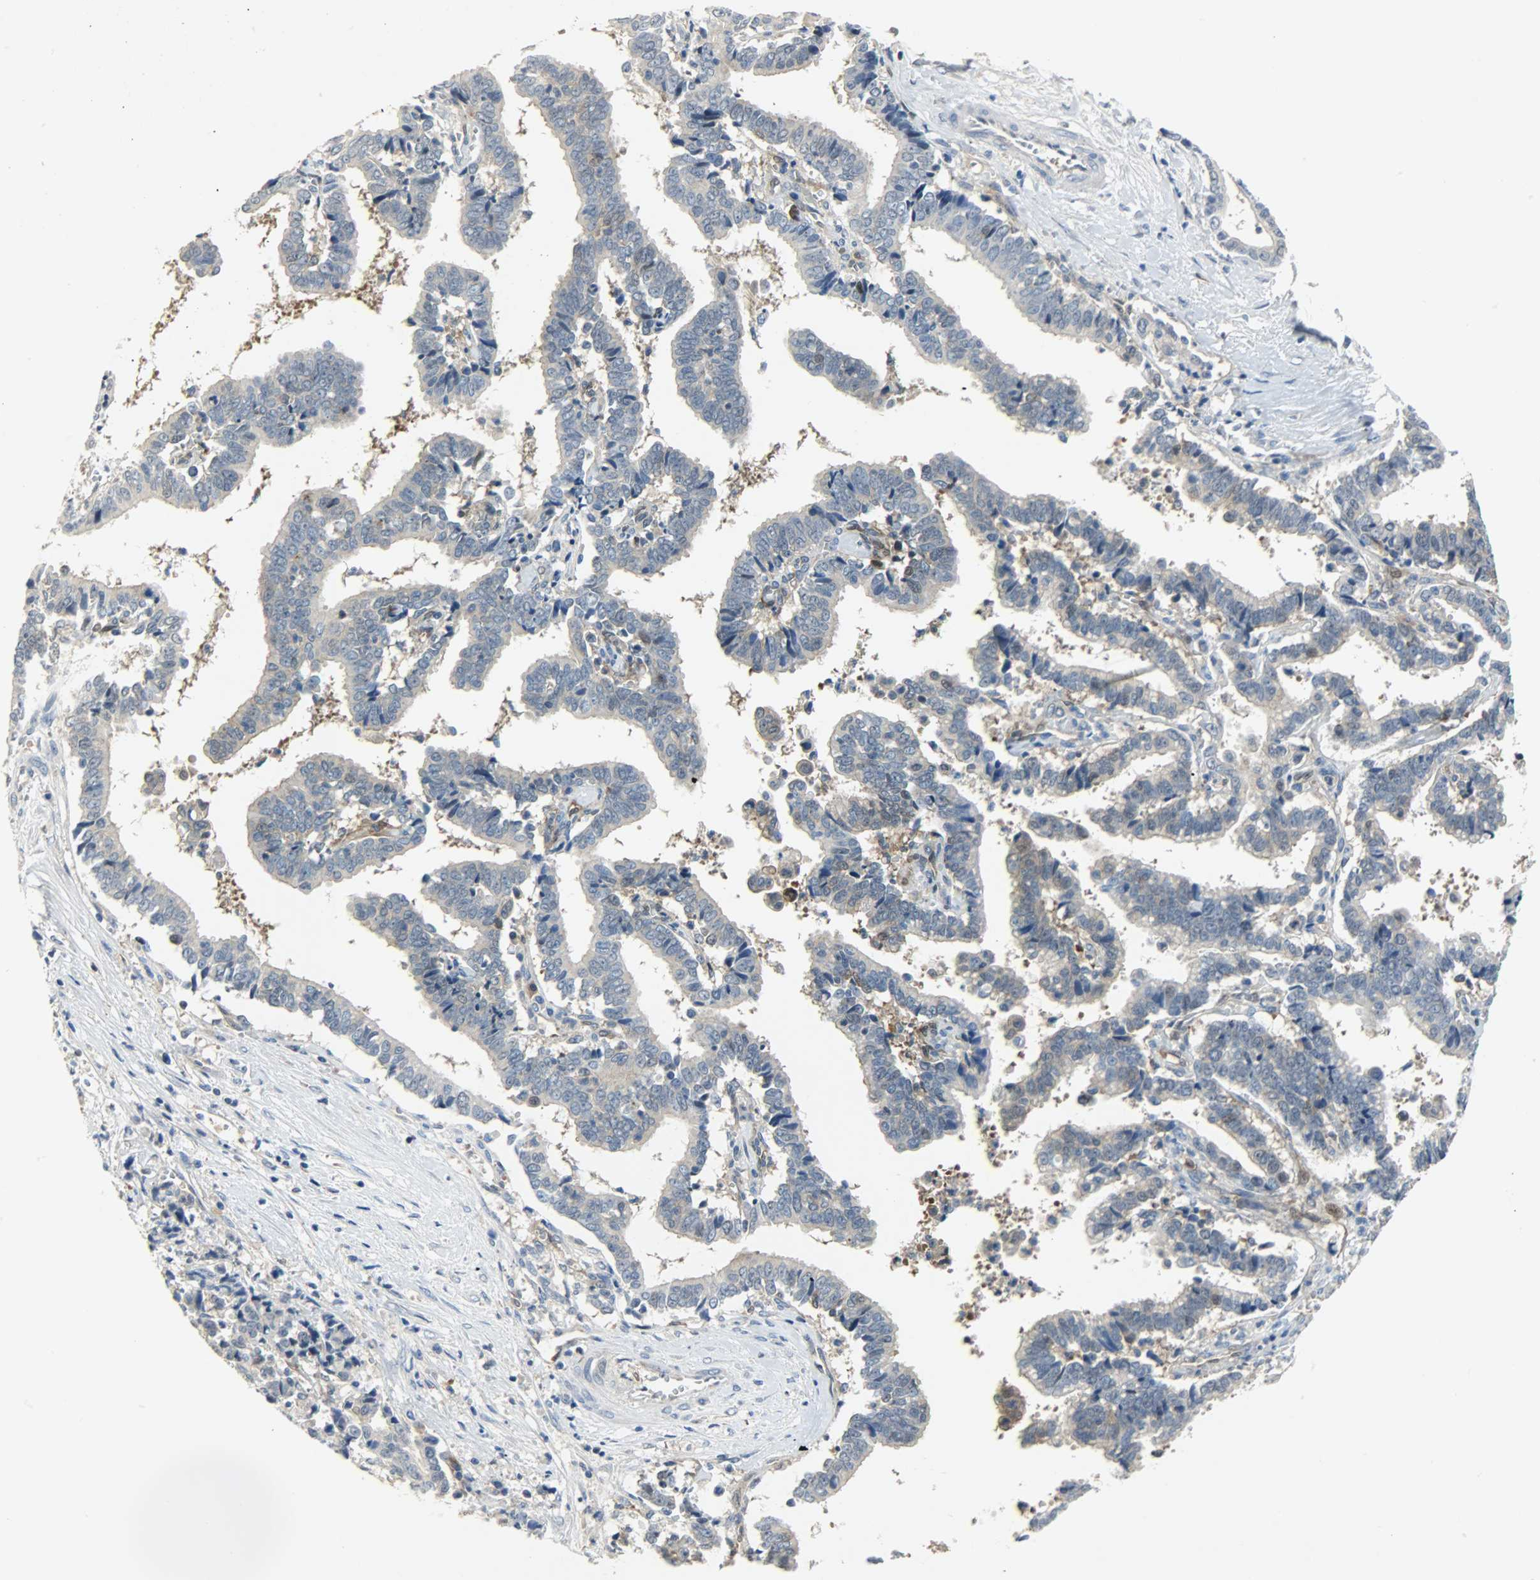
{"staining": {"intensity": "negative", "quantity": "none", "location": "none"}, "tissue": "liver cancer", "cell_type": "Tumor cells", "image_type": "cancer", "snomed": [{"axis": "morphology", "description": "Cholangiocarcinoma"}, {"axis": "topography", "description": "Liver"}], "caption": "Immunohistochemistry (IHC) photomicrograph of liver cholangiocarcinoma stained for a protein (brown), which demonstrates no positivity in tumor cells.", "gene": "EIF4EBP1", "patient": {"sex": "male", "age": 57}}